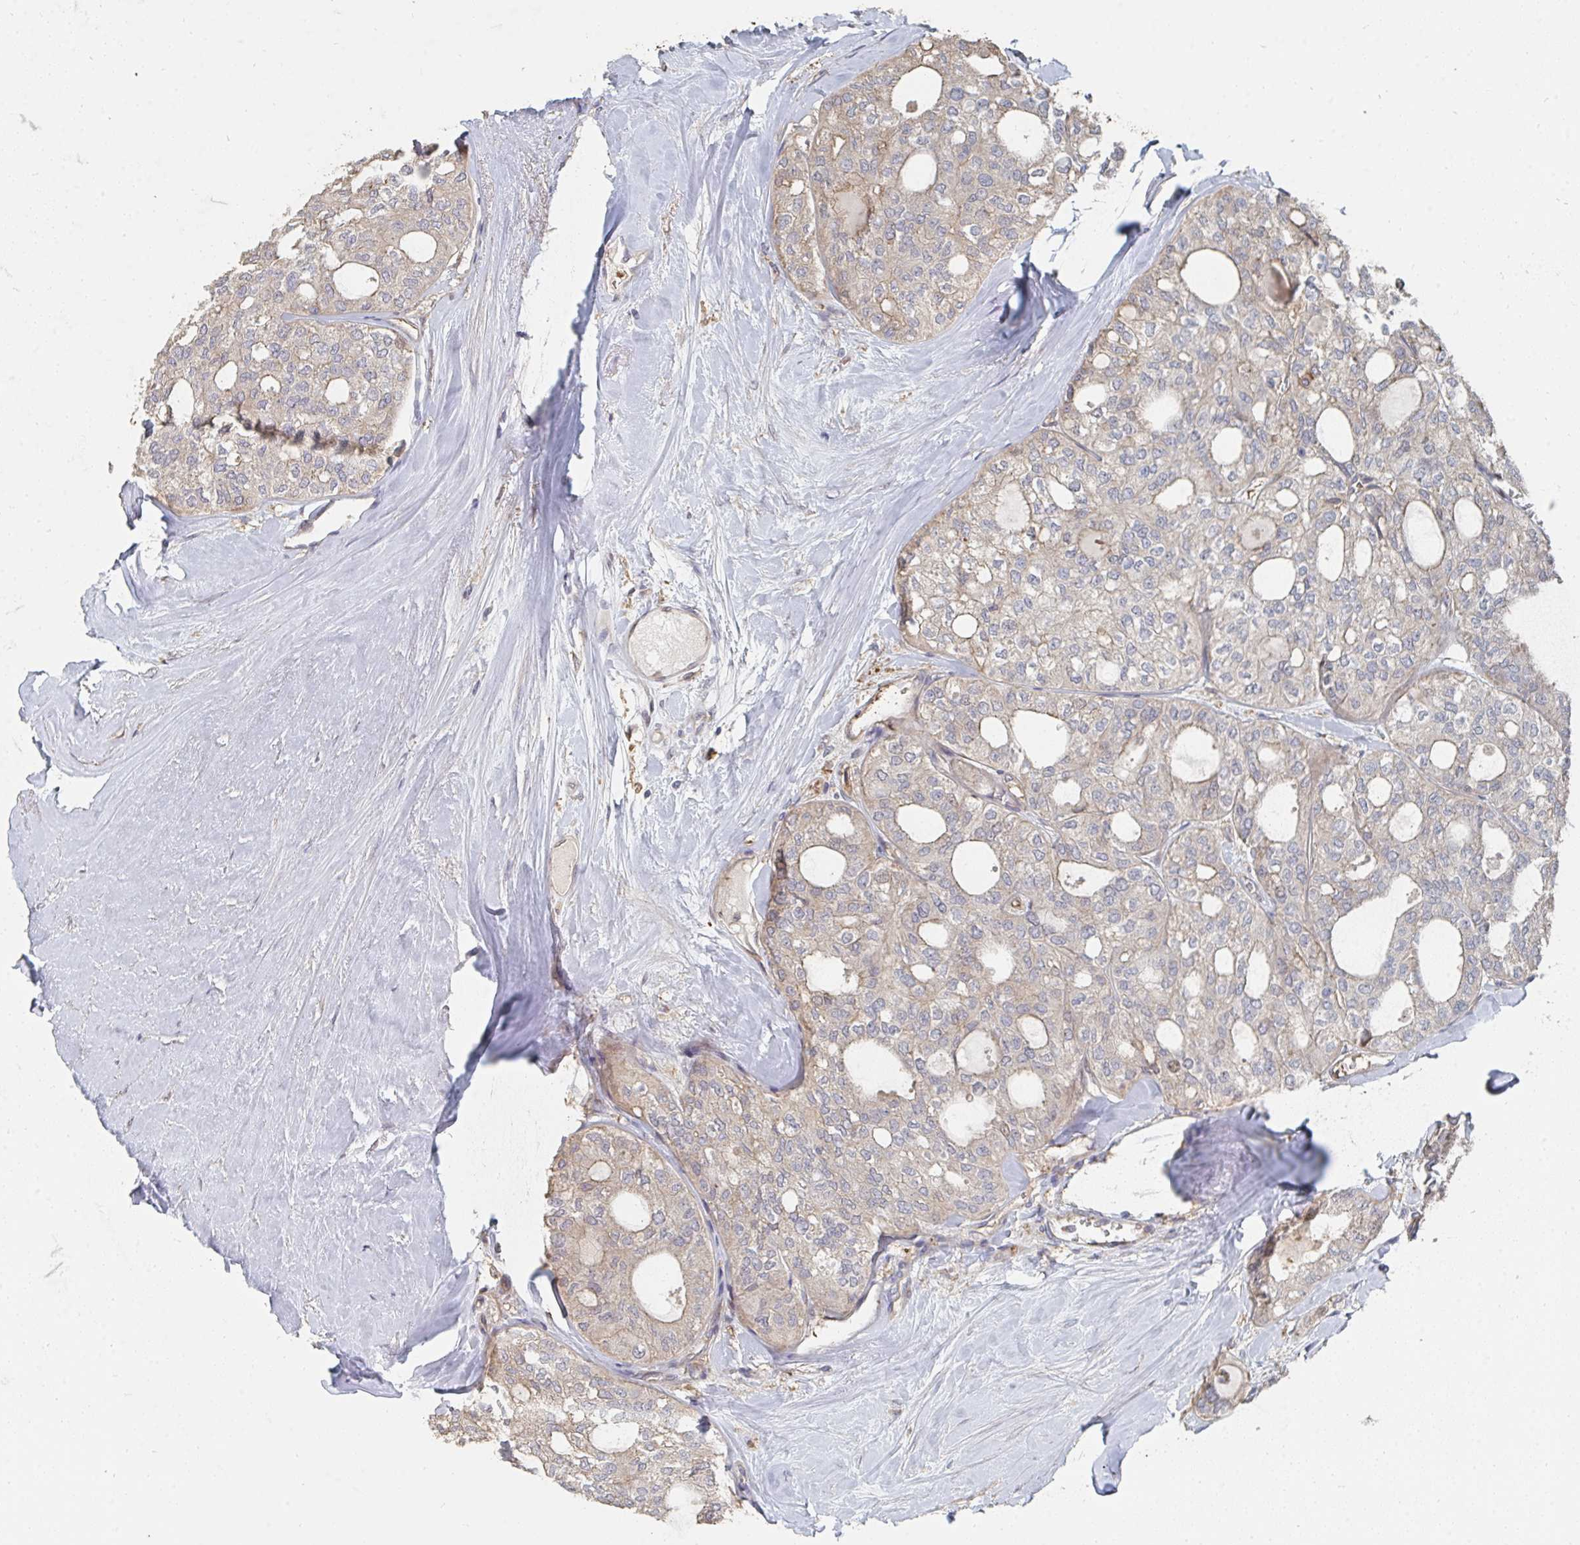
{"staining": {"intensity": "weak", "quantity": "25%-75%", "location": "cytoplasmic/membranous"}, "tissue": "thyroid cancer", "cell_type": "Tumor cells", "image_type": "cancer", "snomed": [{"axis": "morphology", "description": "Follicular adenoma carcinoma, NOS"}, {"axis": "topography", "description": "Thyroid gland"}], "caption": "Approximately 25%-75% of tumor cells in thyroid cancer (follicular adenoma carcinoma) display weak cytoplasmic/membranous protein positivity as visualized by brown immunohistochemical staining.", "gene": "PTEN", "patient": {"sex": "male", "age": 75}}